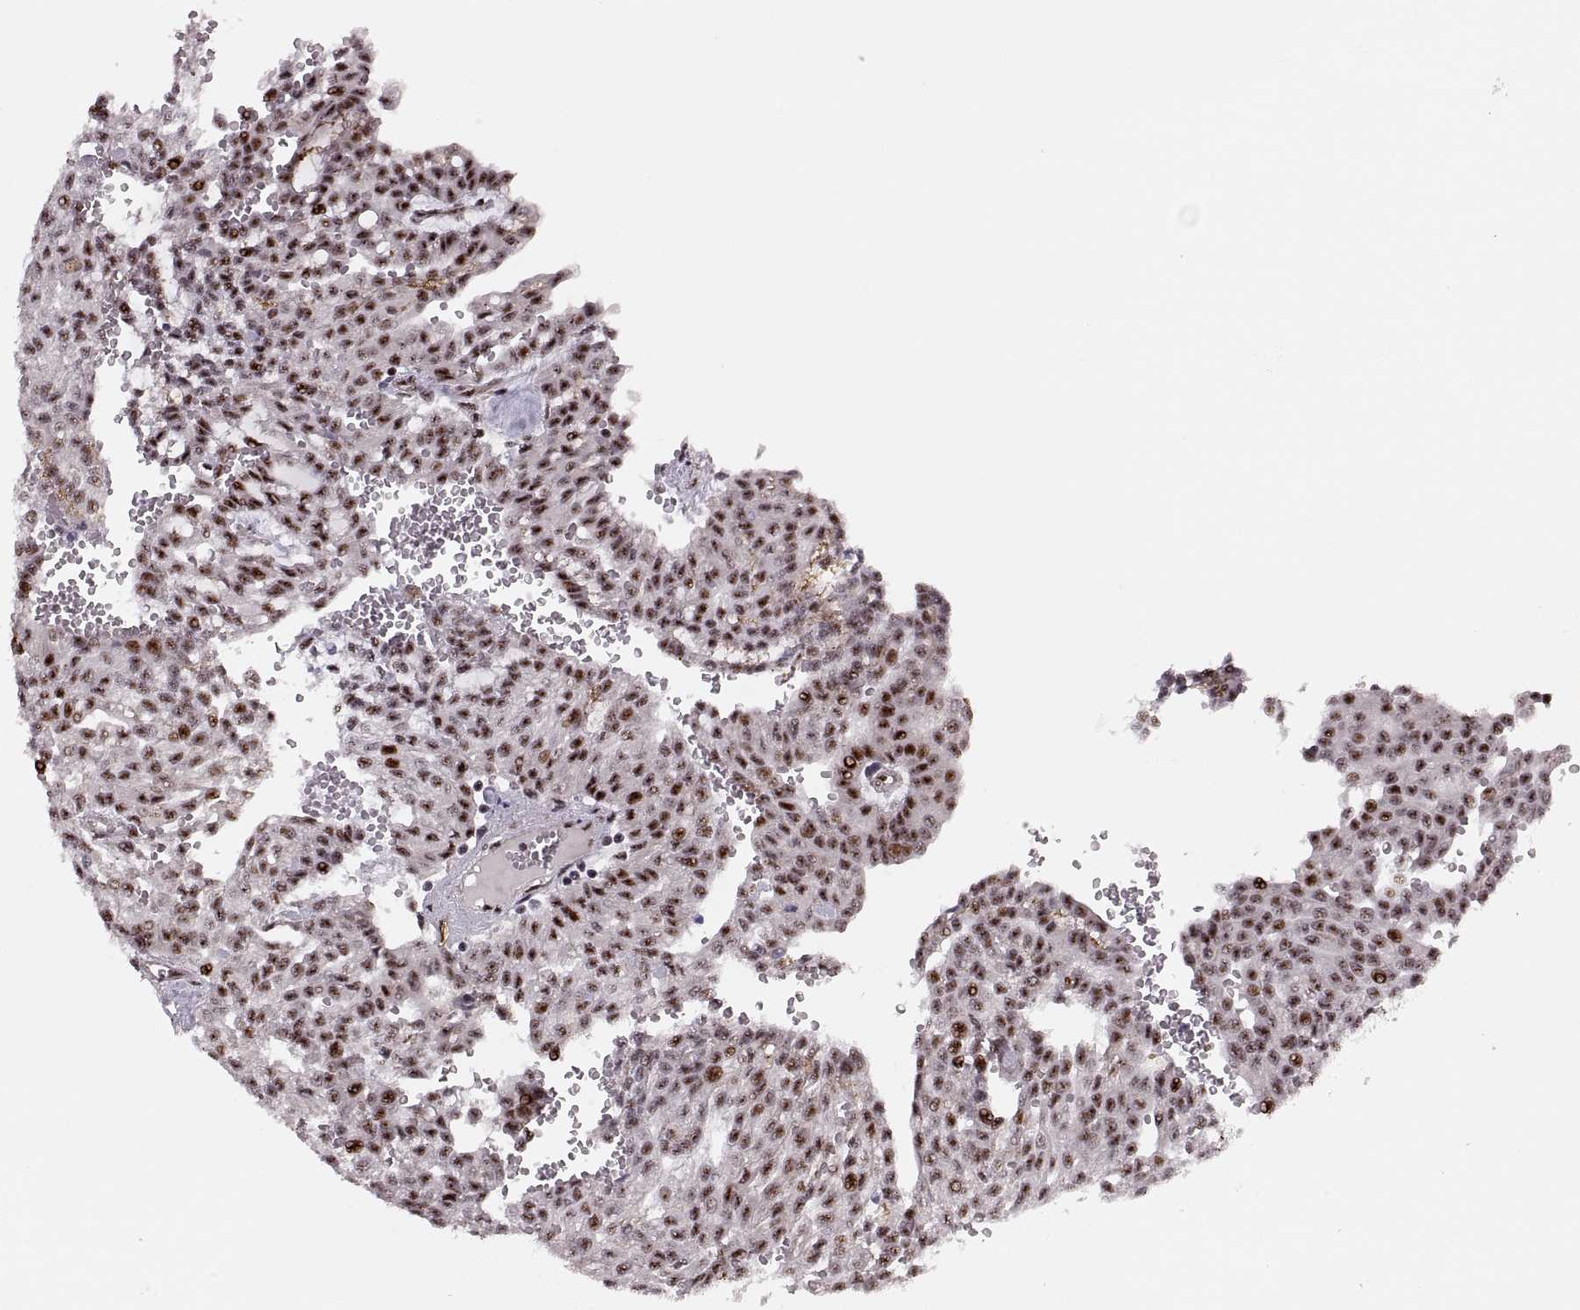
{"staining": {"intensity": "strong", "quantity": ">75%", "location": "nuclear"}, "tissue": "renal cancer", "cell_type": "Tumor cells", "image_type": "cancer", "snomed": [{"axis": "morphology", "description": "Adenocarcinoma, NOS"}, {"axis": "topography", "description": "Kidney"}], "caption": "The image exhibits immunohistochemical staining of adenocarcinoma (renal). There is strong nuclear positivity is identified in about >75% of tumor cells.", "gene": "ZCCHC17", "patient": {"sex": "male", "age": 63}}